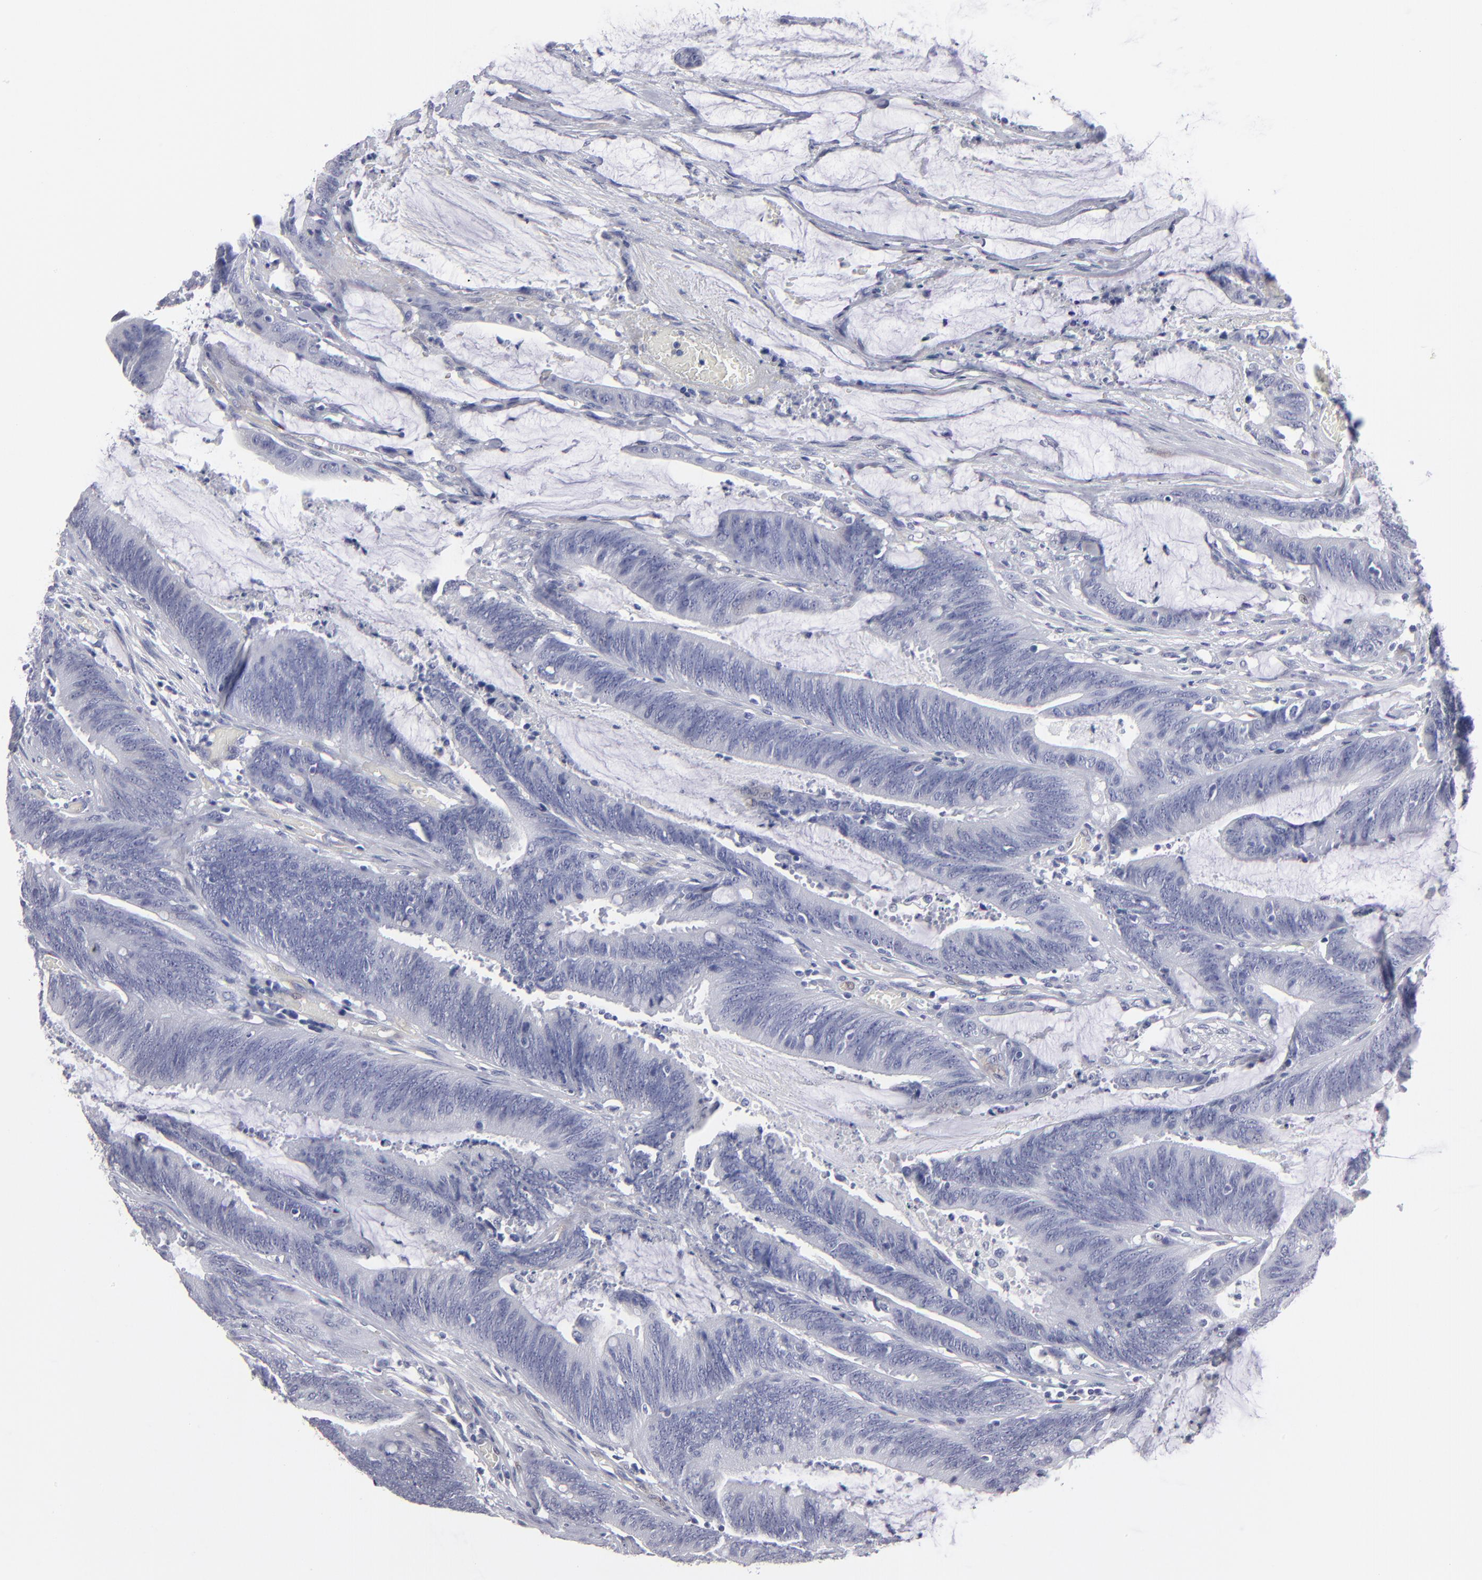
{"staining": {"intensity": "negative", "quantity": "none", "location": "none"}, "tissue": "colorectal cancer", "cell_type": "Tumor cells", "image_type": "cancer", "snomed": [{"axis": "morphology", "description": "Adenocarcinoma, NOS"}, {"axis": "topography", "description": "Rectum"}], "caption": "Immunohistochemistry photomicrograph of human adenocarcinoma (colorectal) stained for a protein (brown), which exhibits no expression in tumor cells.", "gene": "CADM3", "patient": {"sex": "female", "age": 66}}